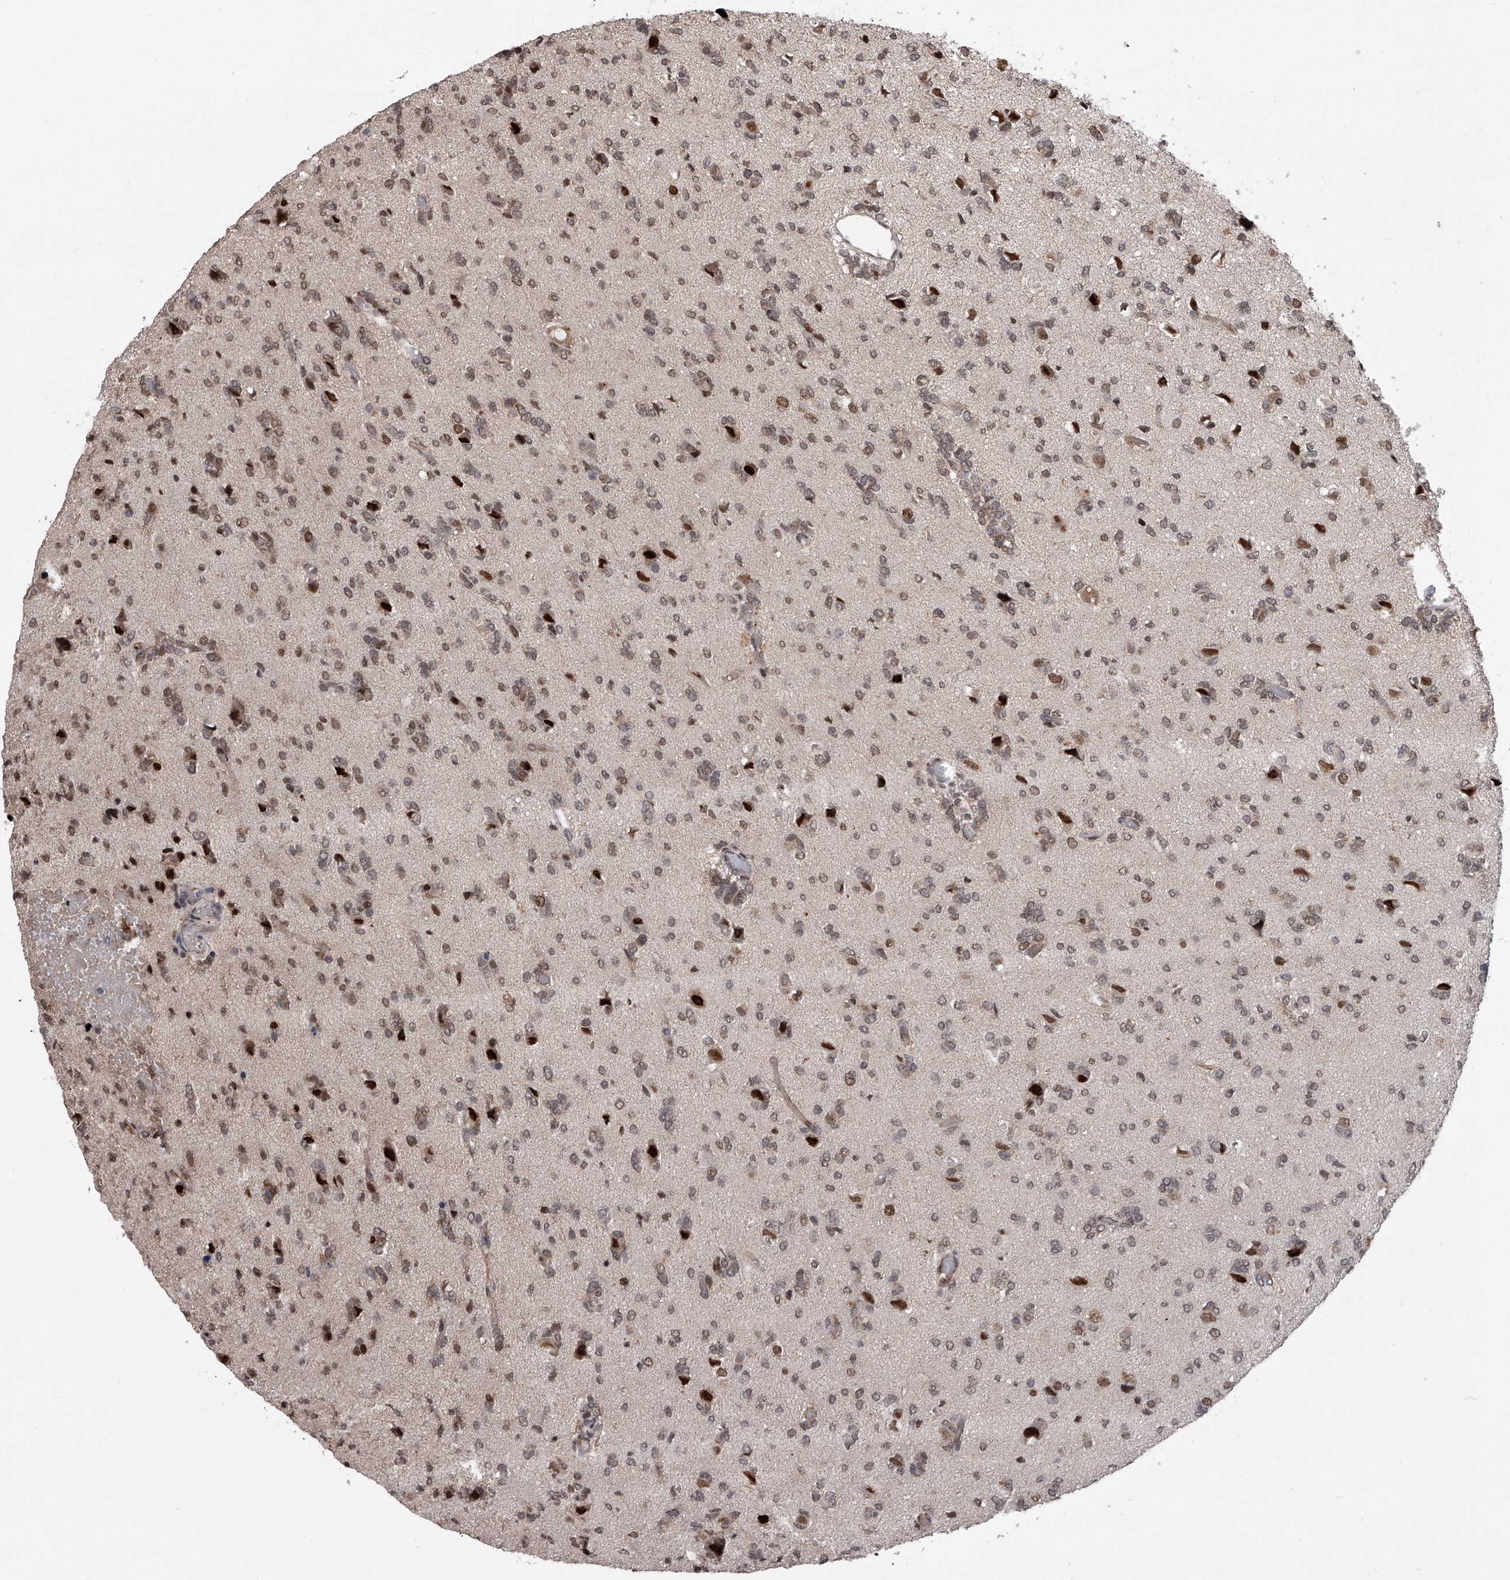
{"staining": {"intensity": "weak", "quantity": "25%-75%", "location": "nuclear"}, "tissue": "glioma", "cell_type": "Tumor cells", "image_type": "cancer", "snomed": [{"axis": "morphology", "description": "Glioma, malignant, High grade"}, {"axis": "topography", "description": "Brain"}], "caption": "The histopathology image reveals staining of high-grade glioma (malignant), revealing weak nuclear protein positivity (brown color) within tumor cells. The staining was performed using DAB, with brown indicating positive protein expression. Nuclei are stained blue with hematoxylin.", "gene": "ZNF426", "patient": {"sex": "female", "age": 59}}